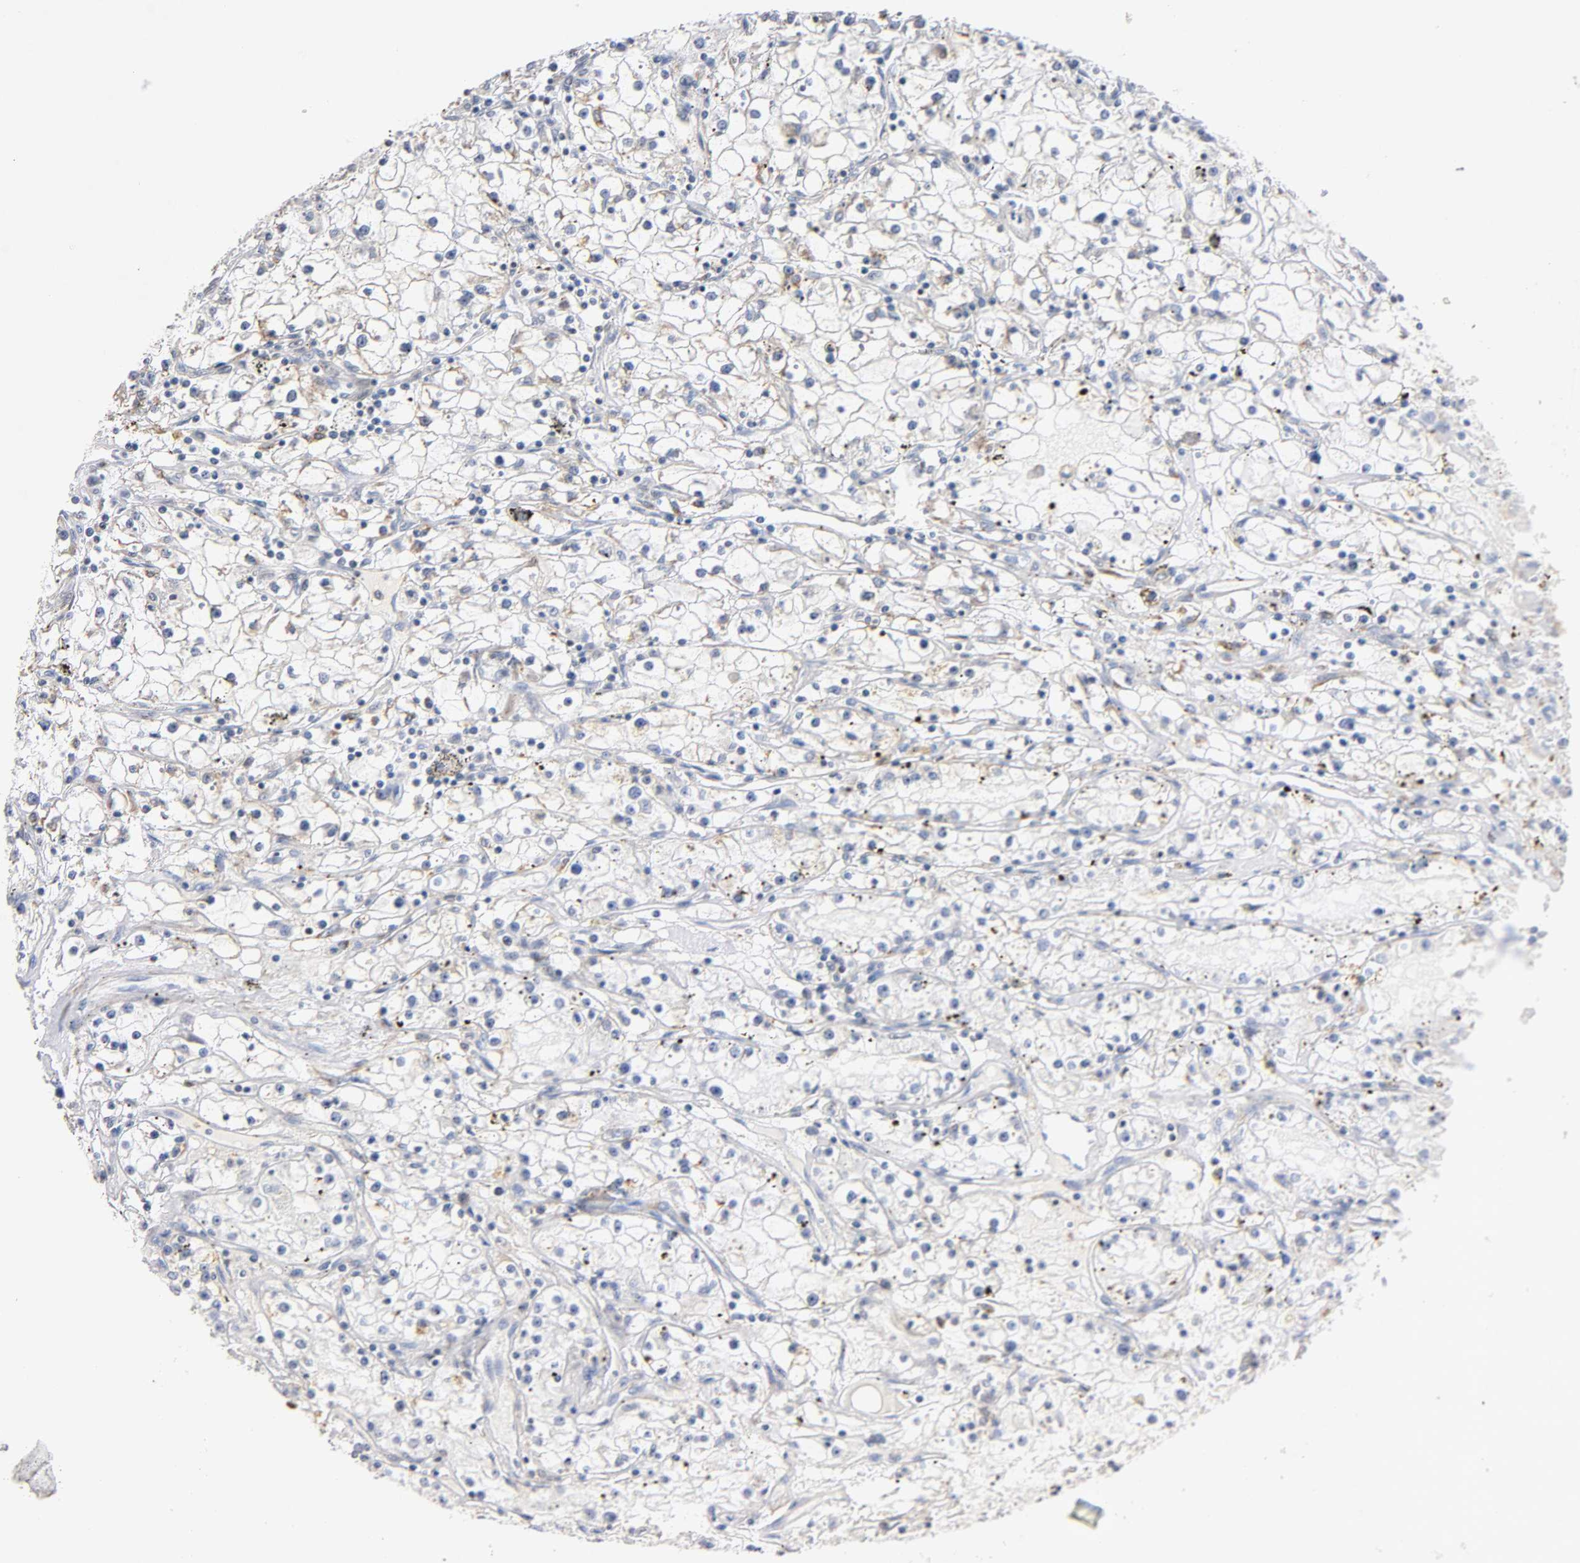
{"staining": {"intensity": "negative", "quantity": "none", "location": "none"}, "tissue": "renal cancer", "cell_type": "Tumor cells", "image_type": "cancer", "snomed": [{"axis": "morphology", "description": "Adenocarcinoma, NOS"}, {"axis": "topography", "description": "Kidney"}], "caption": "Tumor cells are negative for protein expression in human renal cancer.", "gene": "RUNX1", "patient": {"sex": "male", "age": 56}}